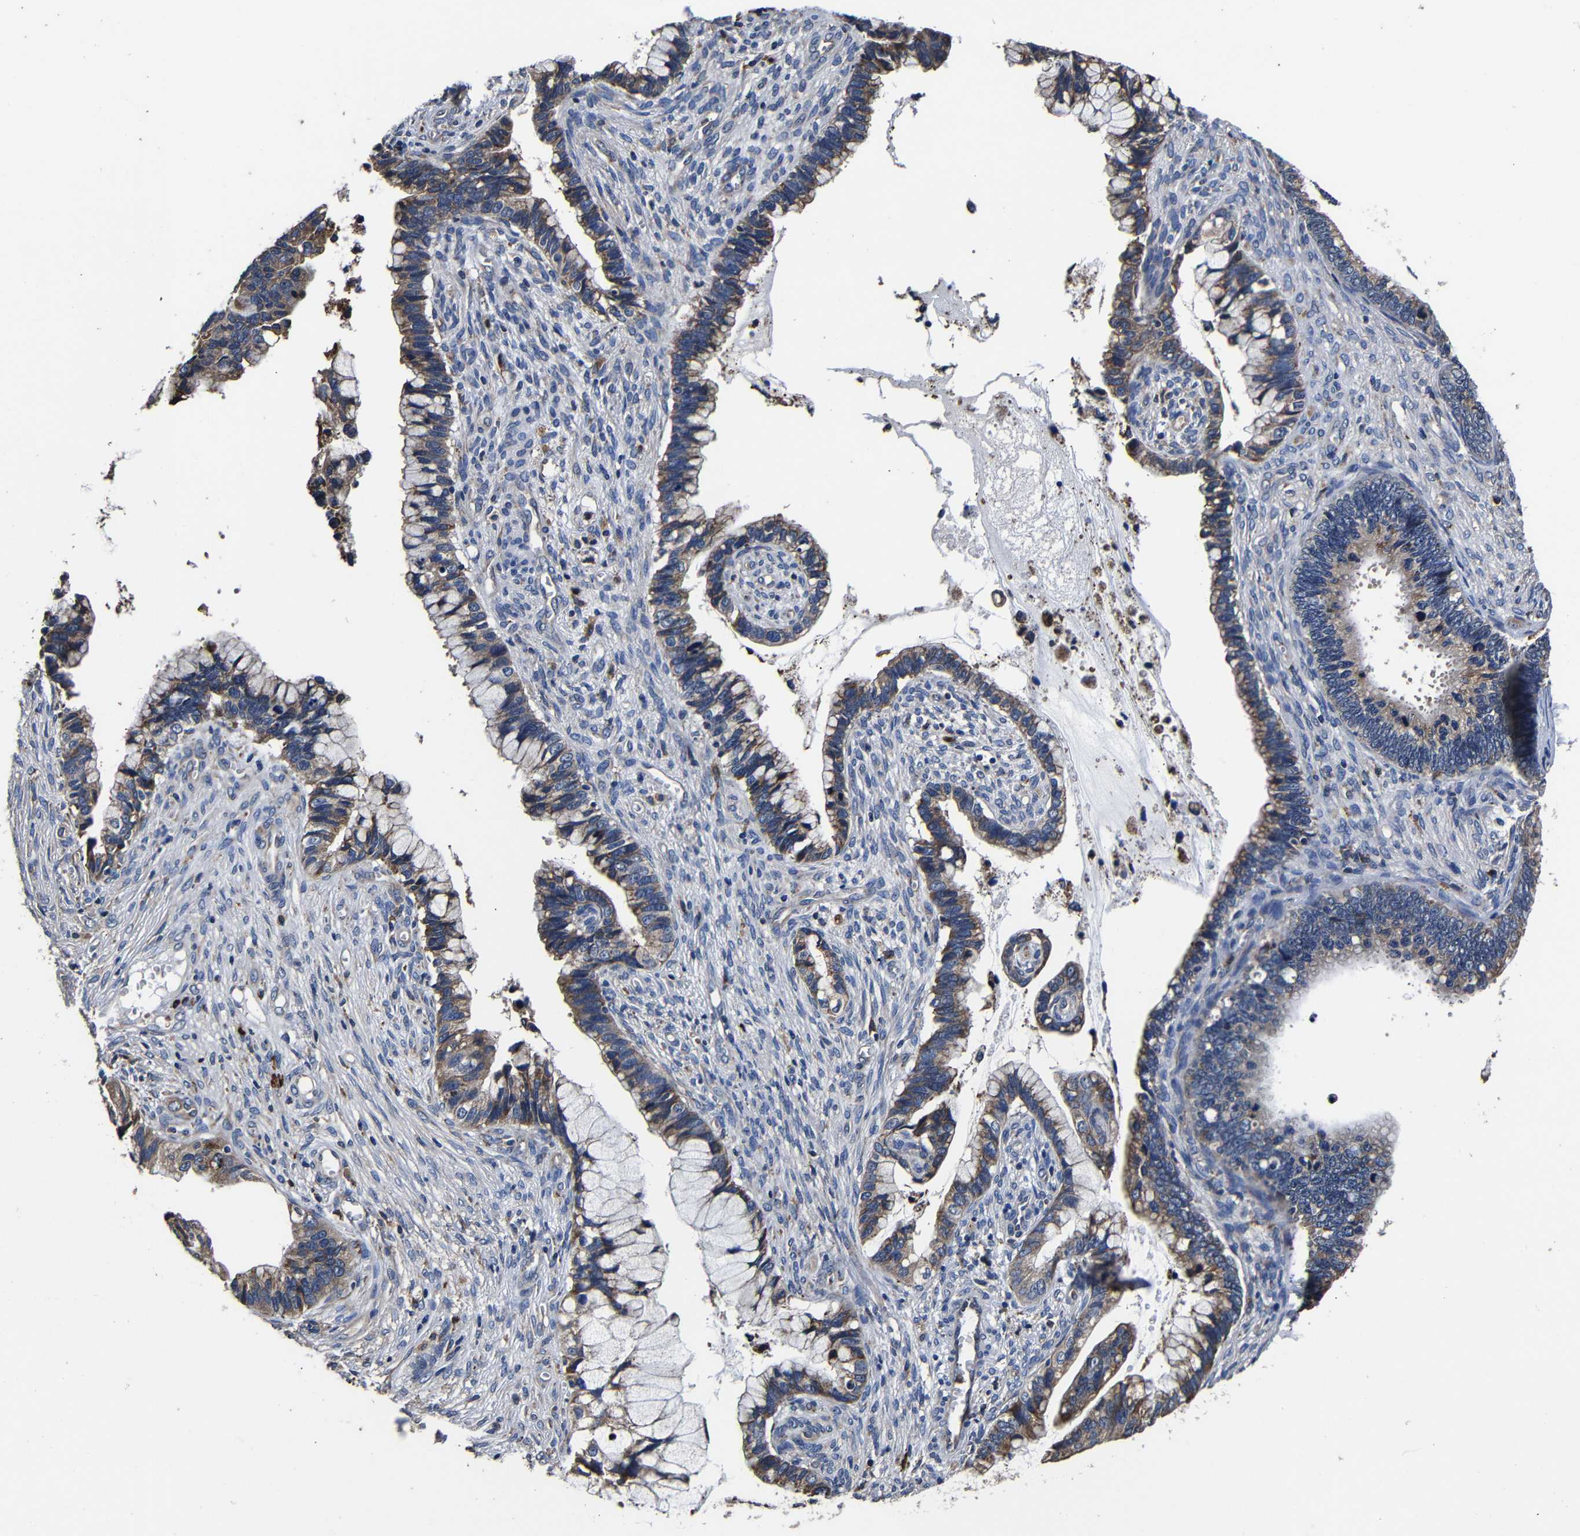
{"staining": {"intensity": "moderate", "quantity": ">75%", "location": "cytoplasmic/membranous"}, "tissue": "cervical cancer", "cell_type": "Tumor cells", "image_type": "cancer", "snomed": [{"axis": "morphology", "description": "Adenocarcinoma, NOS"}, {"axis": "topography", "description": "Cervix"}], "caption": "An image of cervical cancer (adenocarcinoma) stained for a protein exhibits moderate cytoplasmic/membranous brown staining in tumor cells.", "gene": "SCN9A", "patient": {"sex": "female", "age": 44}}